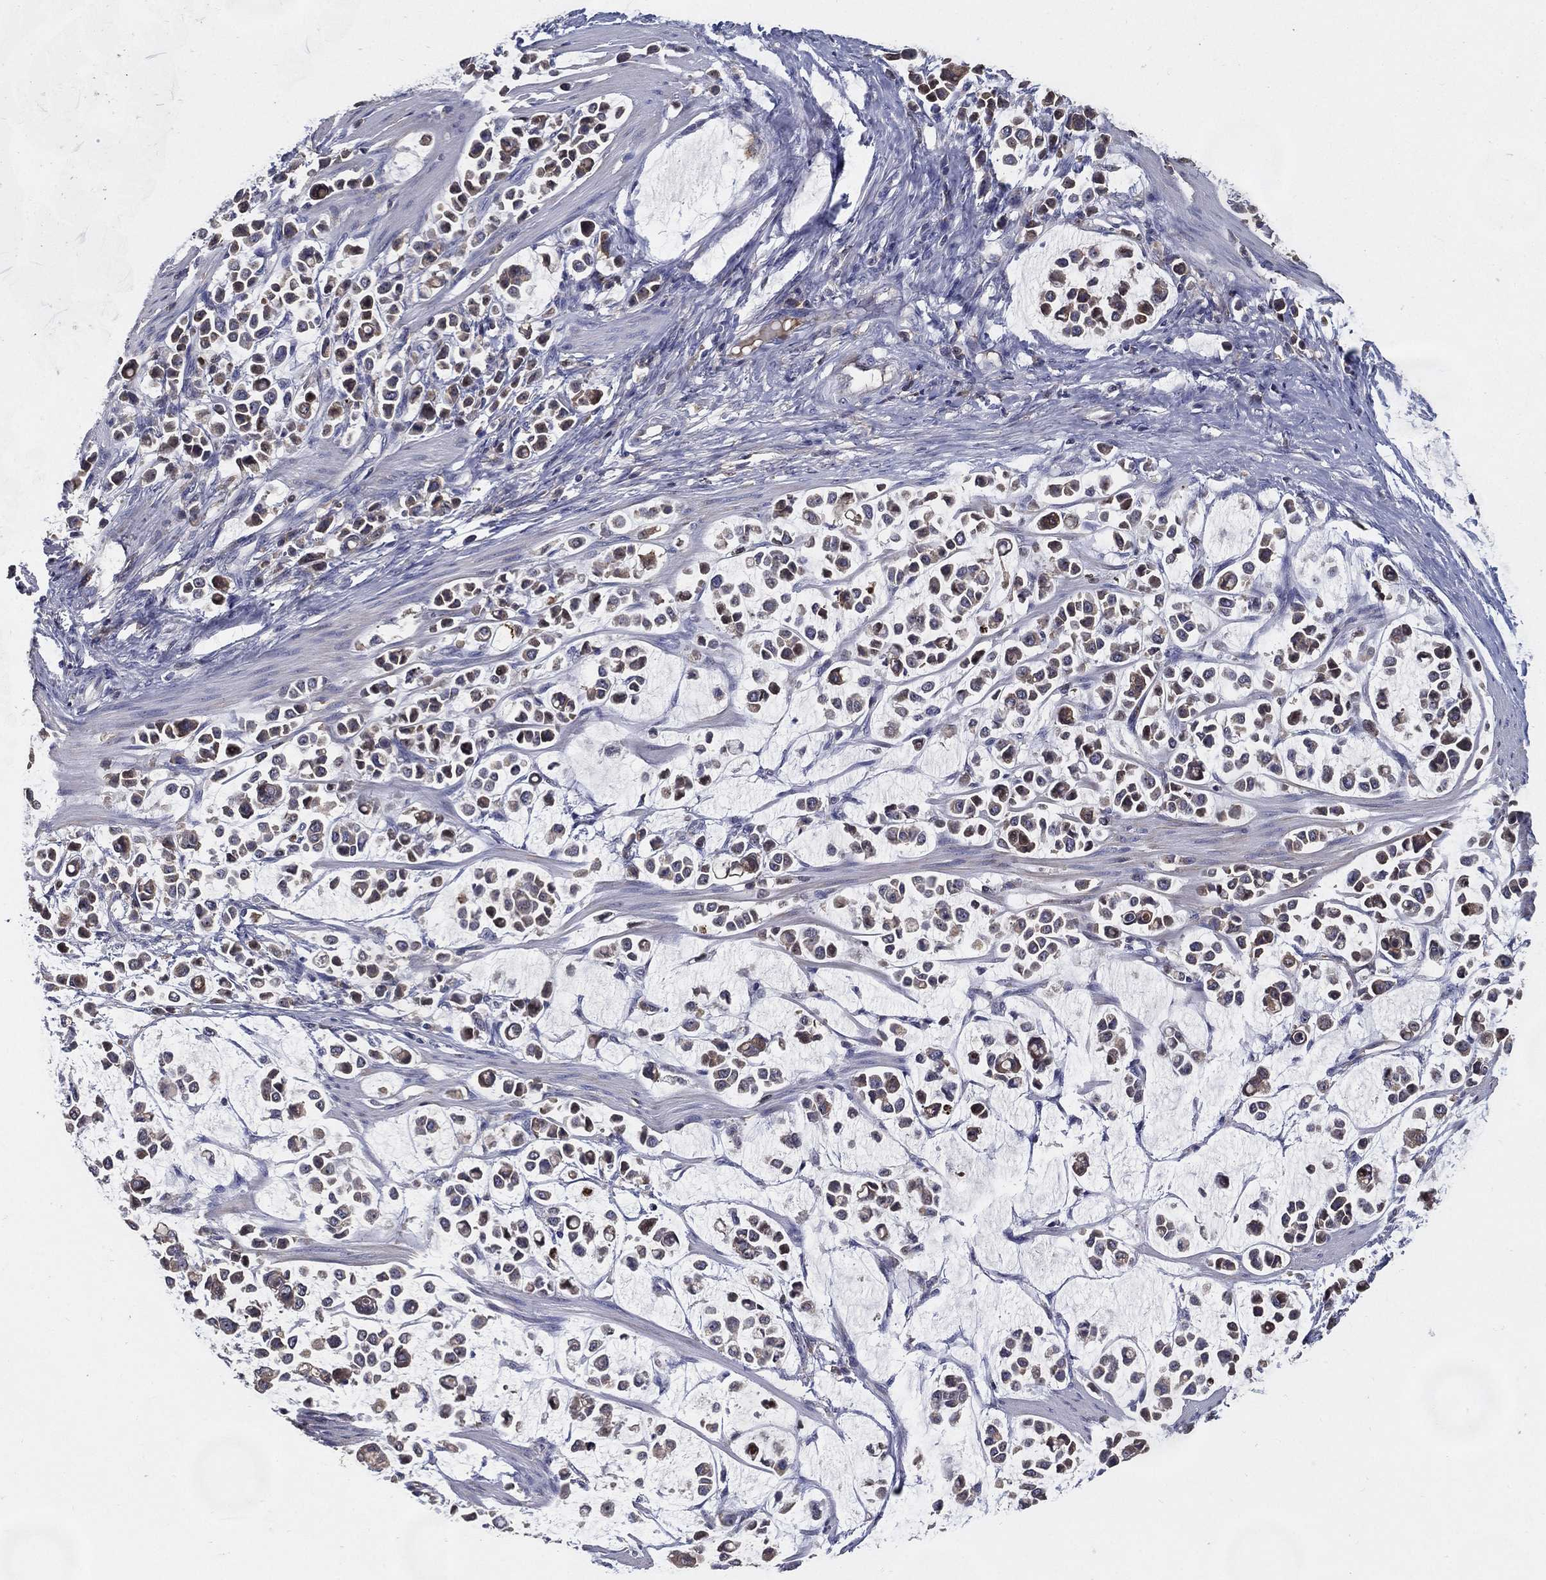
{"staining": {"intensity": "negative", "quantity": "none", "location": "none"}, "tissue": "stomach cancer", "cell_type": "Tumor cells", "image_type": "cancer", "snomed": [{"axis": "morphology", "description": "Adenocarcinoma, NOS"}, {"axis": "topography", "description": "Stomach"}], "caption": "The immunohistochemistry micrograph has no significant positivity in tumor cells of stomach cancer tissue.", "gene": "EFNA1", "patient": {"sex": "male", "age": 82}}